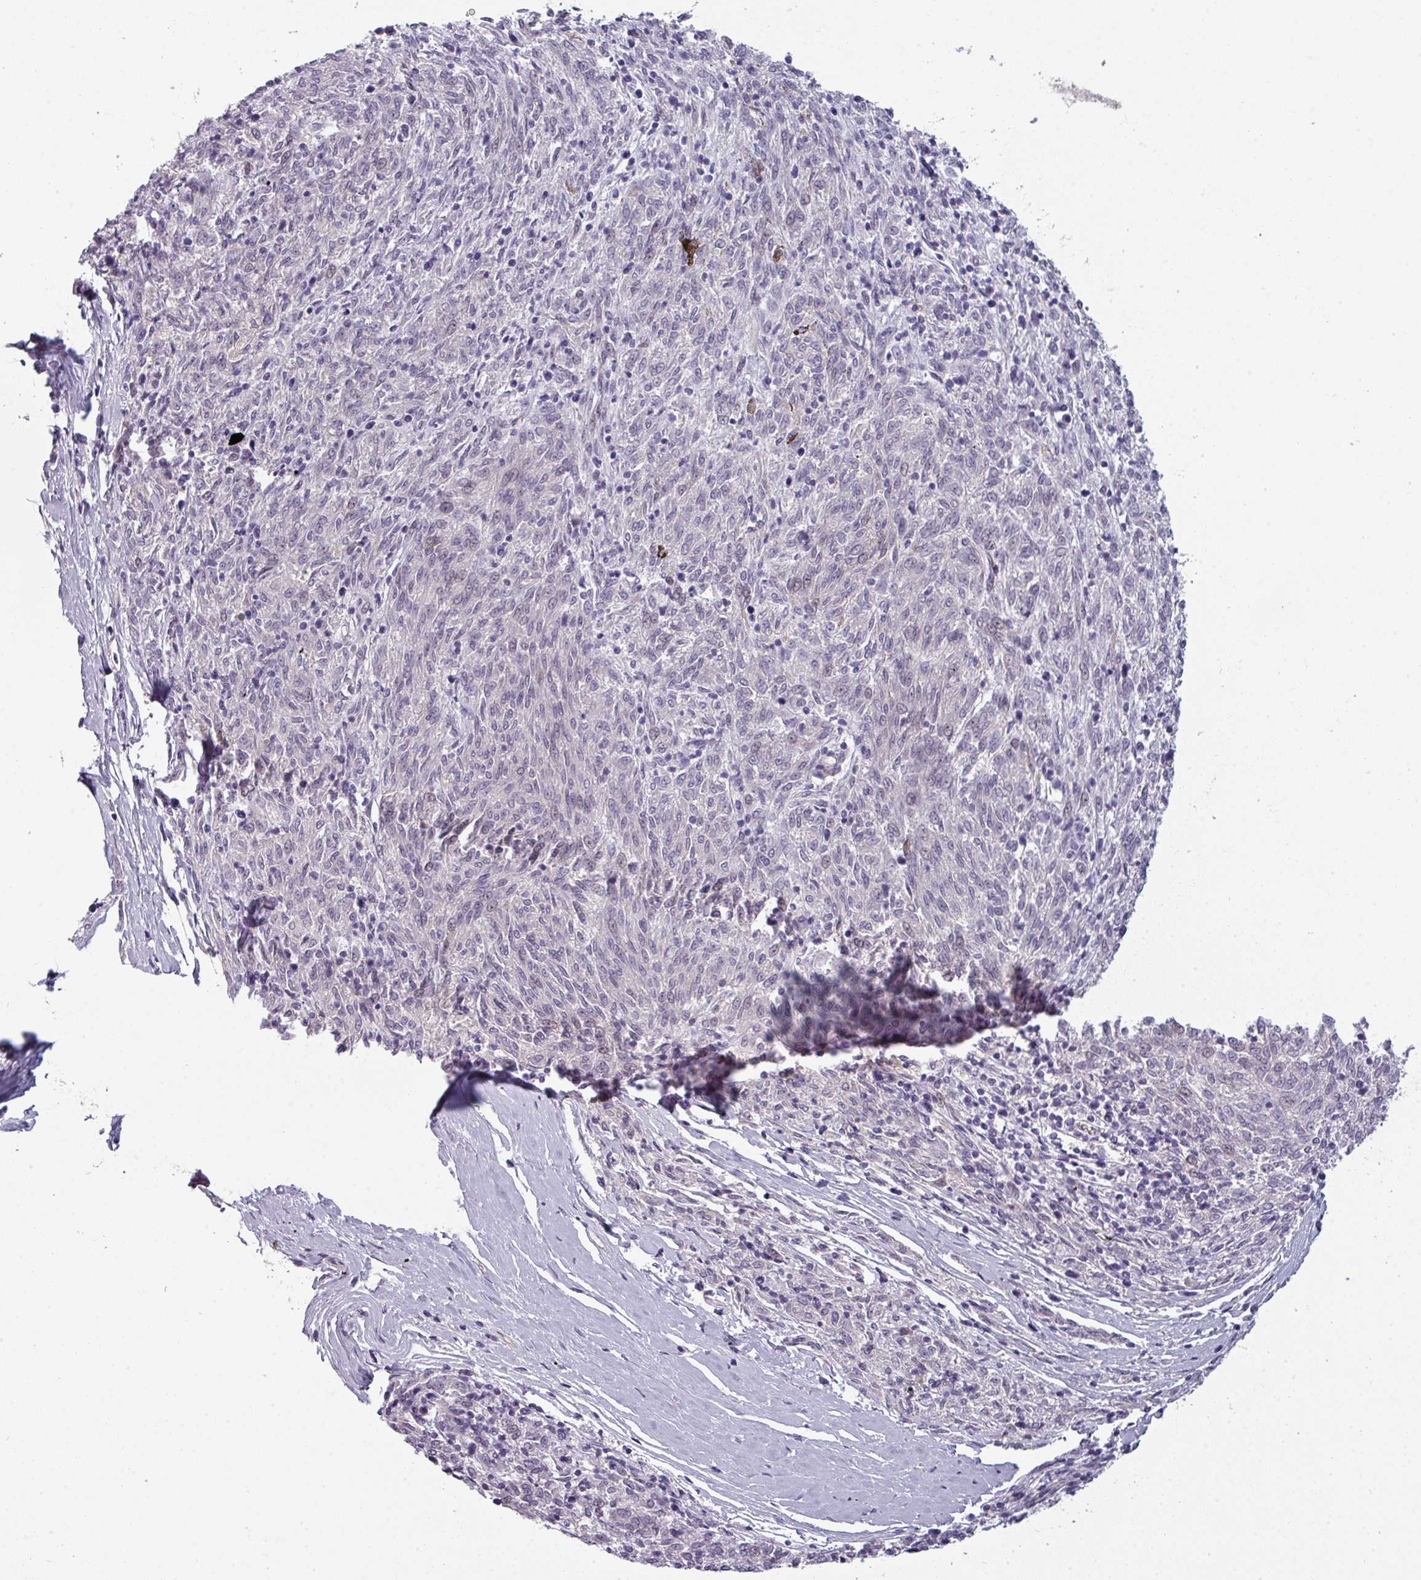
{"staining": {"intensity": "negative", "quantity": "none", "location": "none"}, "tissue": "melanoma", "cell_type": "Tumor cells", "image_type": "cancer", "snomed": [{"axis": "morphology", "description": "Malignant melanoma, NOS"}, {"axis": "topography", "description": "Skin"}], "caption": "This is a image of immunohistochemistry (IHC) staining of melanoma, which shows no expression in tumor cells. (Immunohistochemistry, brightfield microscopy, high magnification).", "gene": "PRAMEF12", "patient": {"sex": "female", "age": 72}}